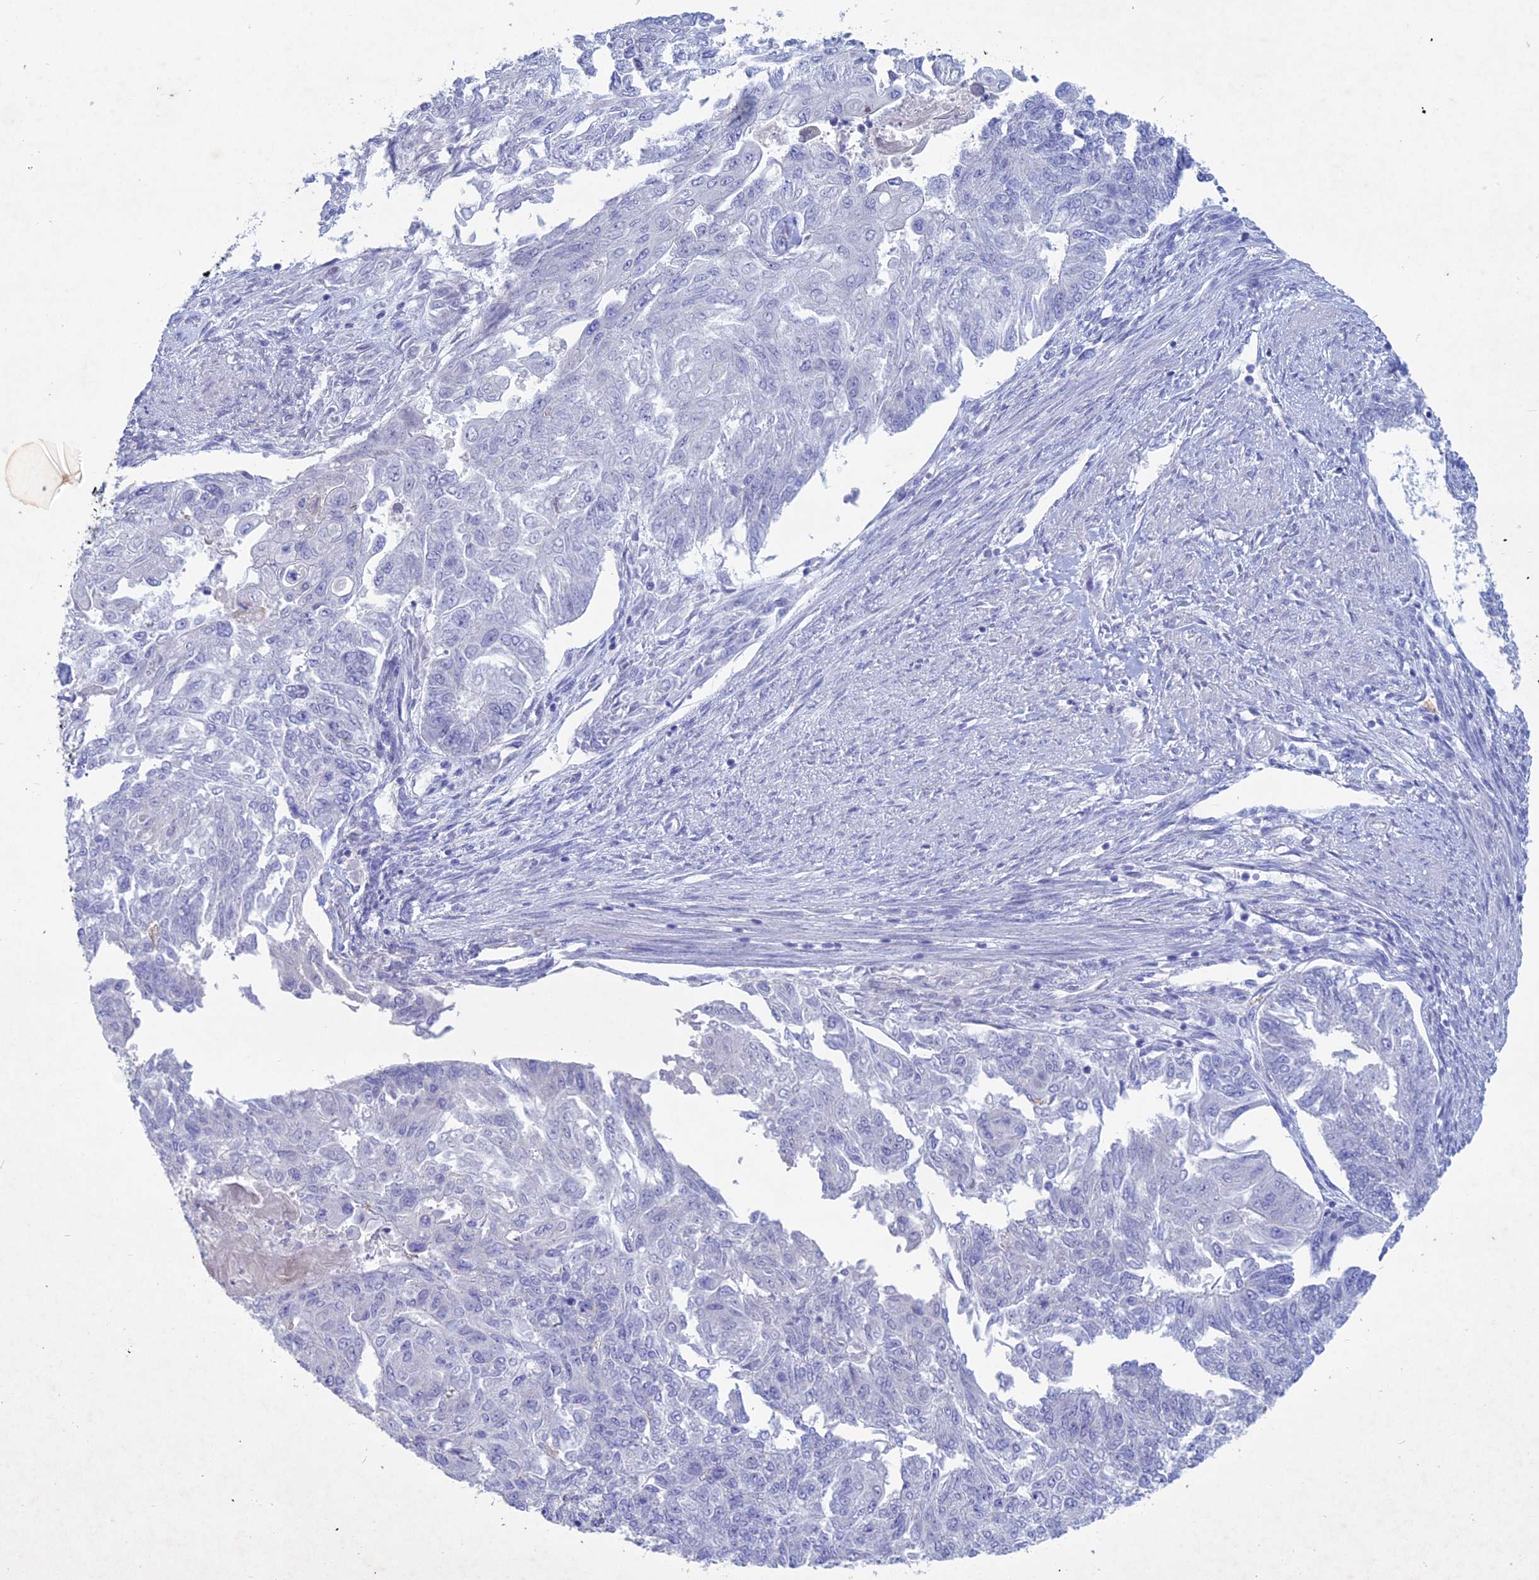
{"staining": {"intensity": "negative", "quantity": "none", "location": "none"}, "tissue": "endometrial cancer", "cell_type": "Tumor cells", "image_type": "cancer", "snomed": [{"axis": "morphology", "description": "Adenocarcinoma, NOS"}, {"axis": "topography", "description": "Endometrium"}], "caption": "Tumor cells are negative for protein expression in human endometrial adenocarcinoma.", "gene": "BTBD19", "patient": {"sex": "female", "age": 32}}